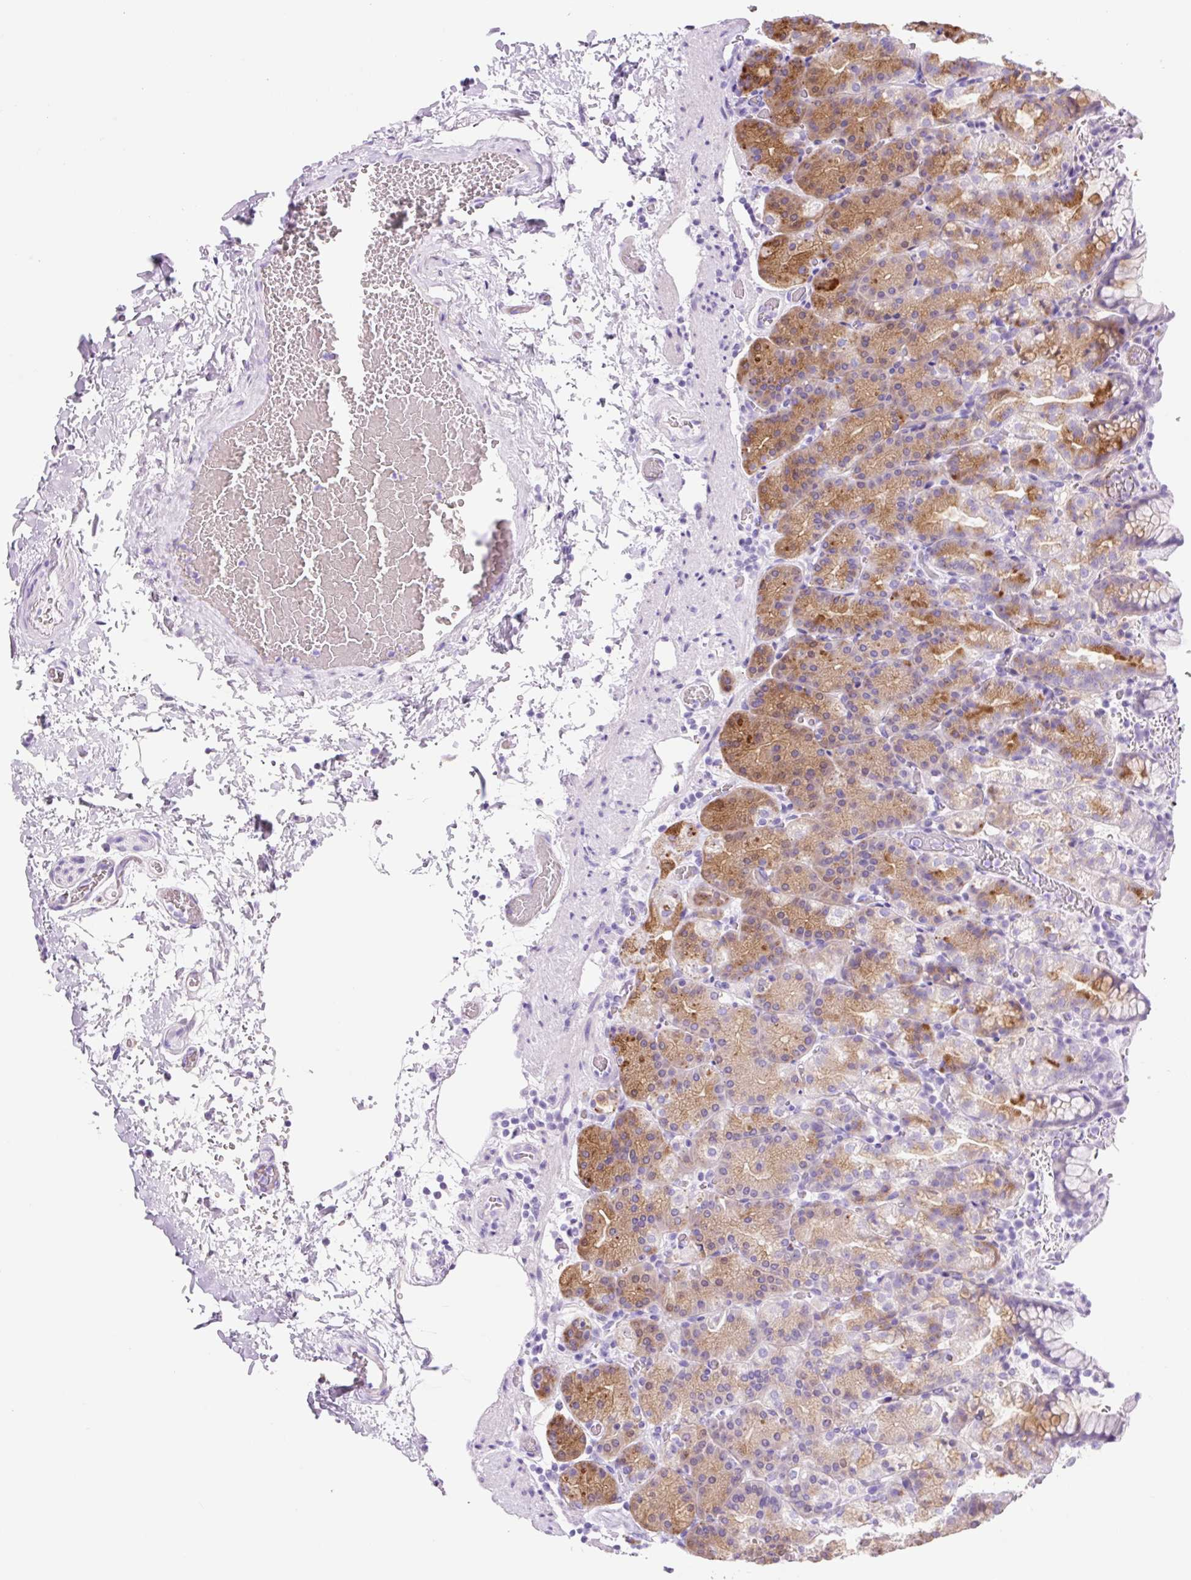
{"staining": {"intensity": "moderate", "quantity": "25%-75%", "location": "cytoplasmic/membranous"}, "tissue": "stomach", "cell_type": "Glandular cells", "image_type": "normal", "snomed": [{"axis": "morphology", "description": "Normal tissue, NOS"}, {"axis": "topography", "description": "Stomach, upper"}], "caption": "DAB (3,3'-diaminobenzidine) immunohistochemical staining of unremarkable human stomach shows moderate cytoplasmic/membranous protein staining in about 25%-75% of glandular cells.", "gene": "ZNF121", "patient": {"sex": "female", "age": 81}}